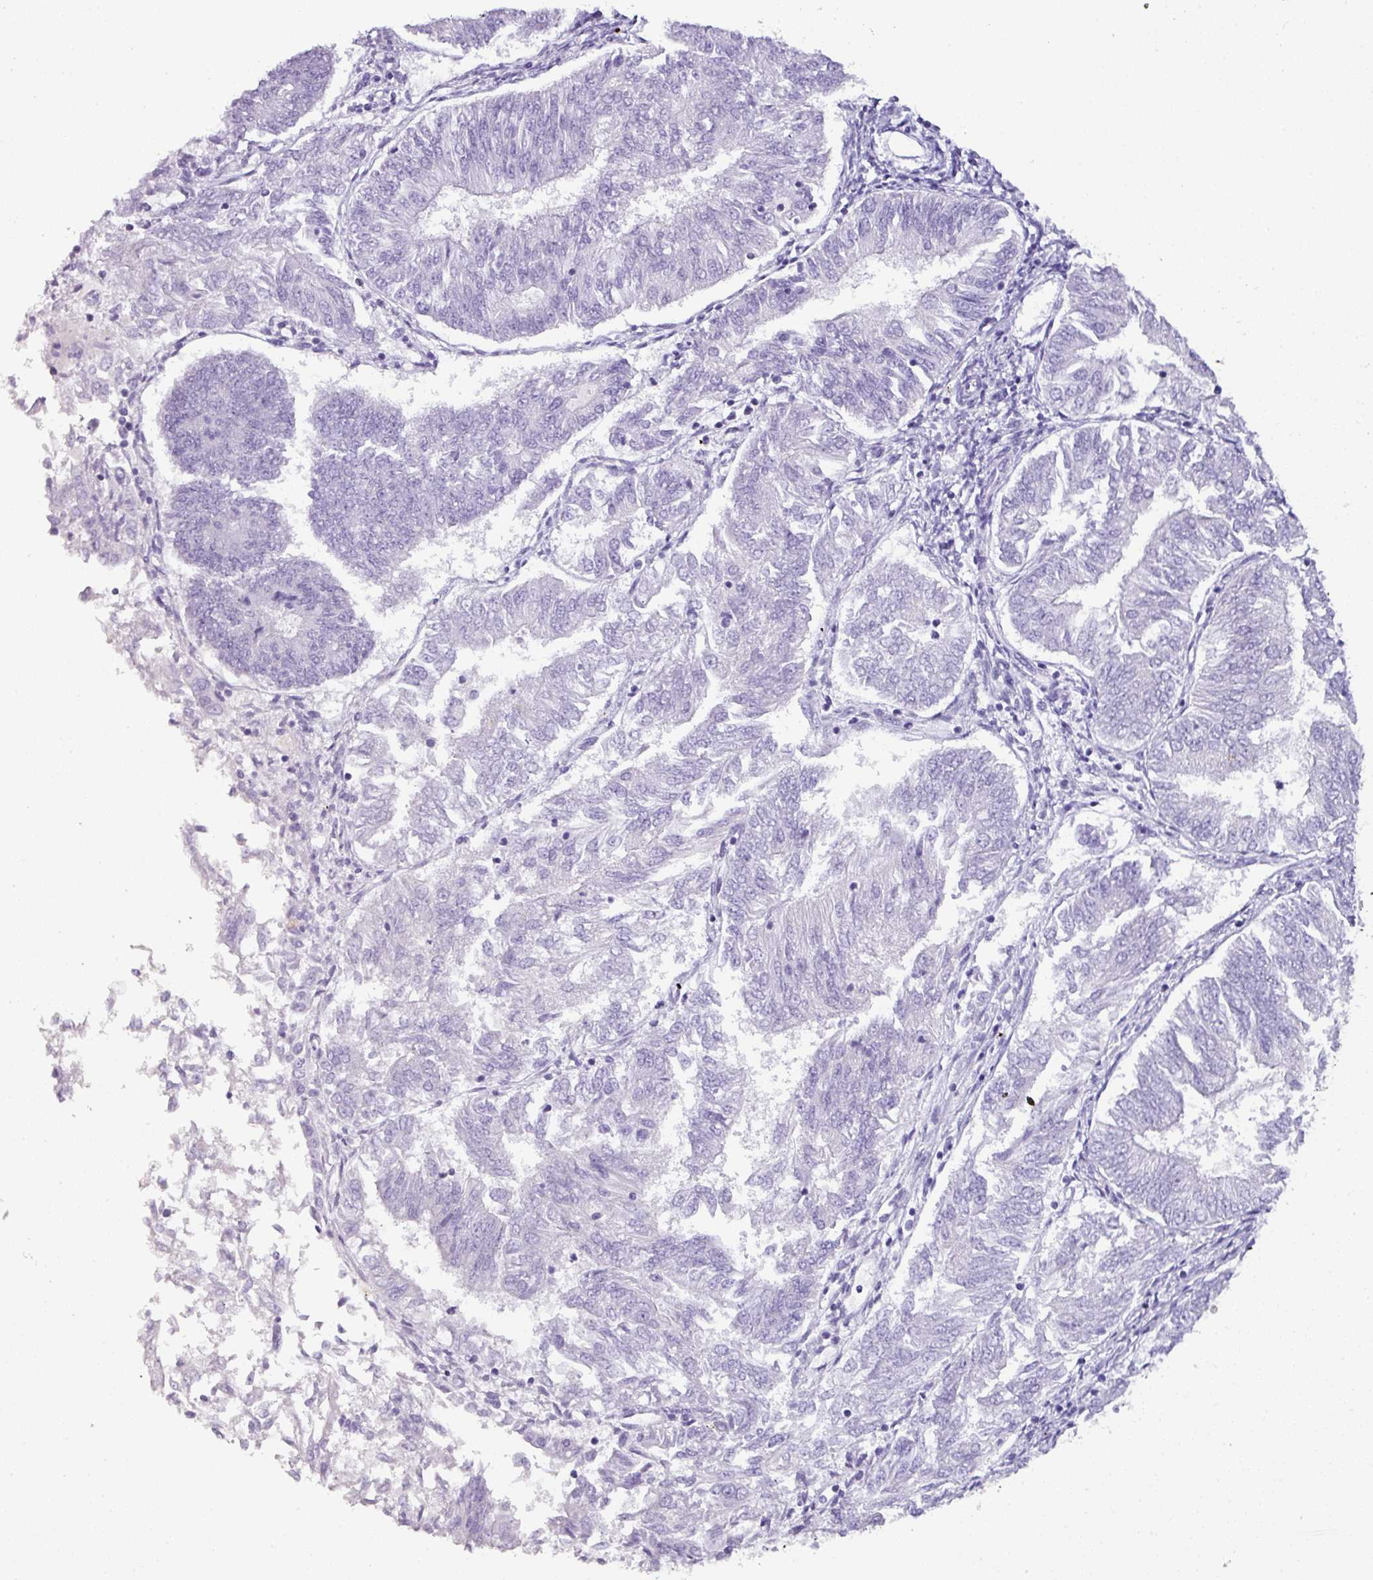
{"staining": {"intensity": "negative", "quantity": "none", "location": "none"}, "tissue": "endometrial cancer", "cell_type": "Tumor cells", "image_type": "cancer", "snomed": [{"axis": "morphology", "description": "Adenocarcinoma, NOS"}, {"axis": "topography", "description": "Endometrium"}], "caption": "DAB immunohistochemical staining of endometrial cancer (adenocarcinoma) demonstrates no significant expression in tumor cells.", "gene": "NAPSA", "patient": {"sex": "female", "age": 58}}